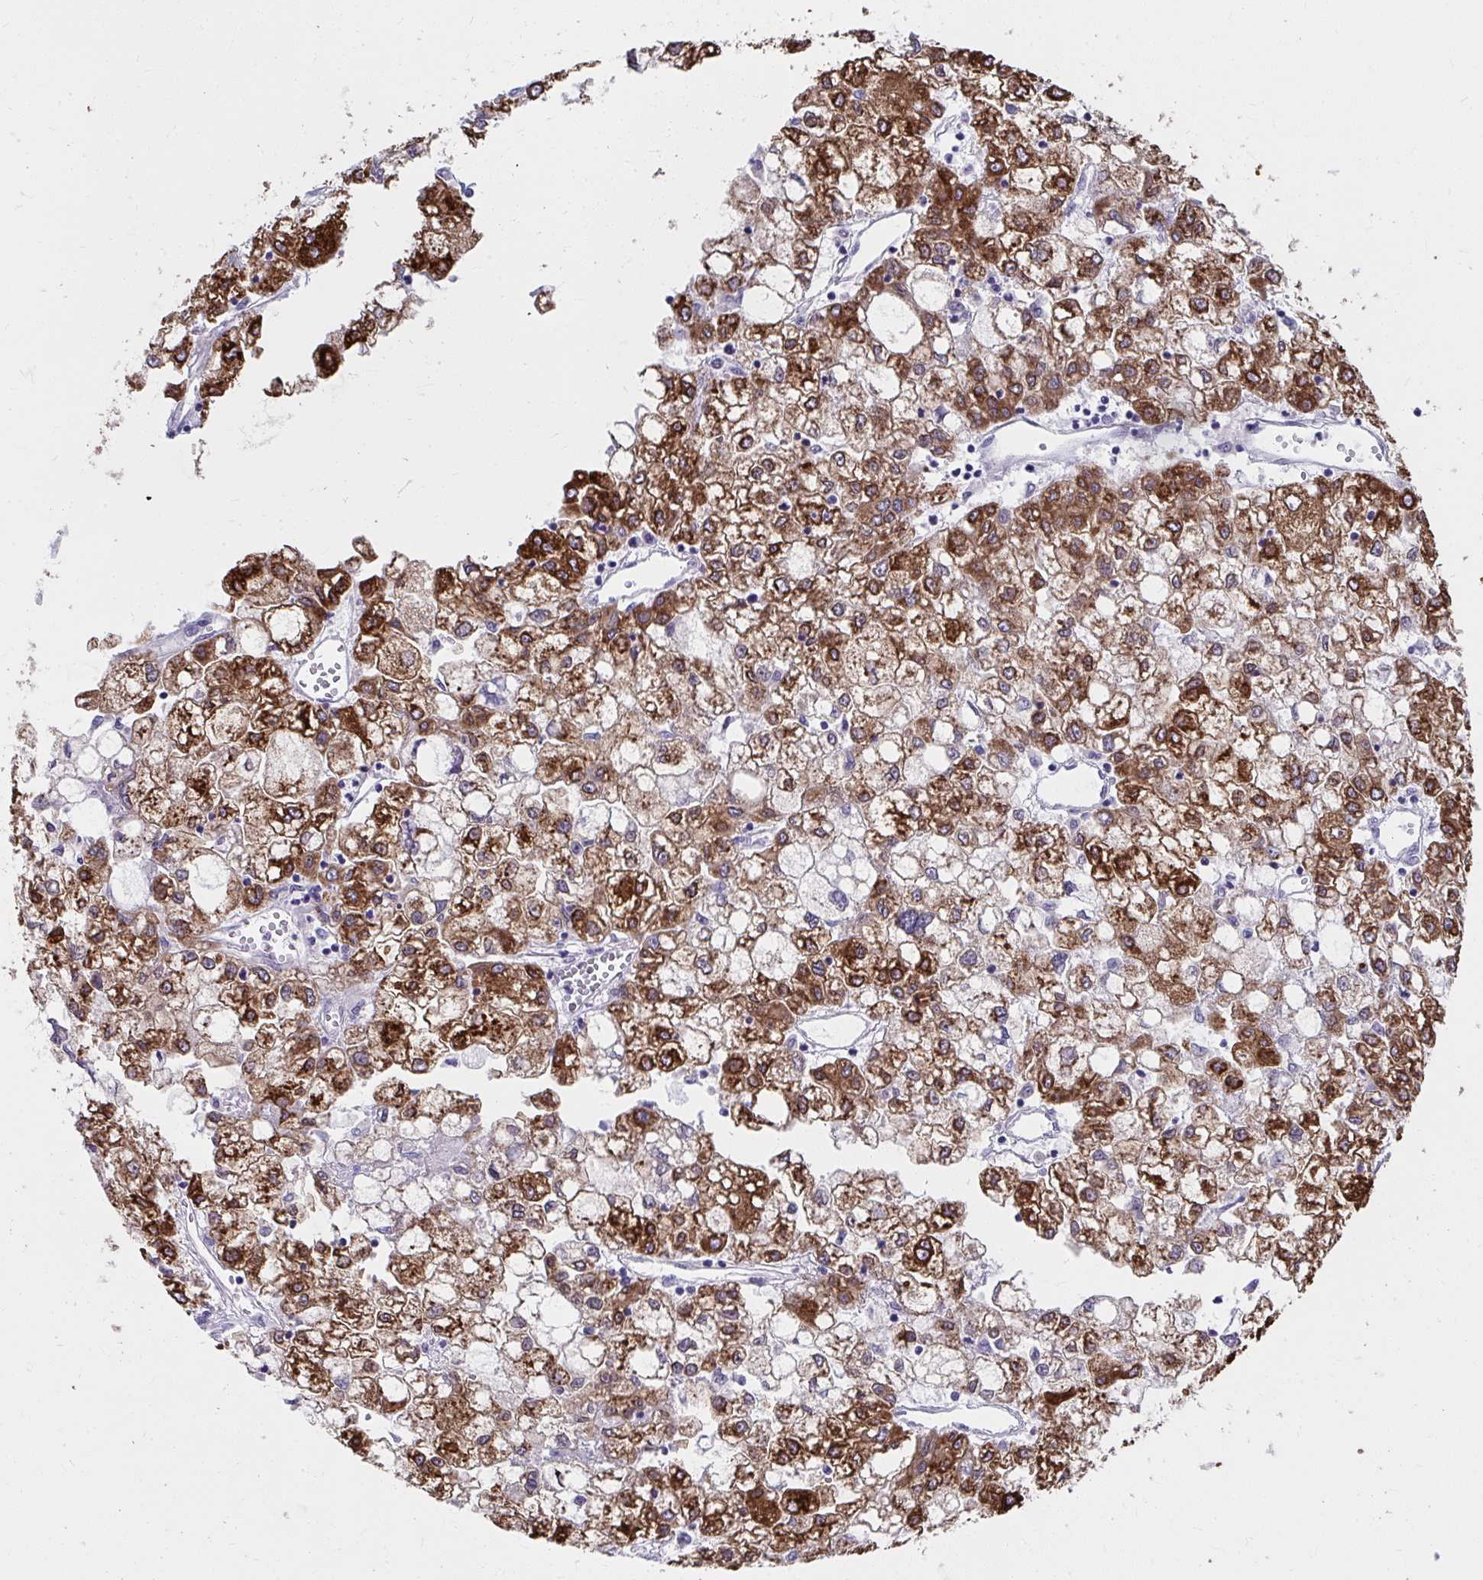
{"staining": {"intensity": "strong", "quantity": ">75%", "location": "cytoplasmic/membranous"}, "tissue": "liver cancer", "cell_type": "Tumor cells", "image_type": "cancer", "snomed": [{"axis": "morphology", "description": "Carcinoma, Hepatocellular, NOS"}, {"axis": "topography", "description": "Liver"}], "caption": "A photomicrograph showing strong cytoplasmic/membranous expression in approximately >75% of tumor cells in liver cancer (hepatocellular carcinoma), as visualized by brown immunohistochemical staining.", "gene": "UGT3A2", "patient": {"sex": "male", "age": 40}}